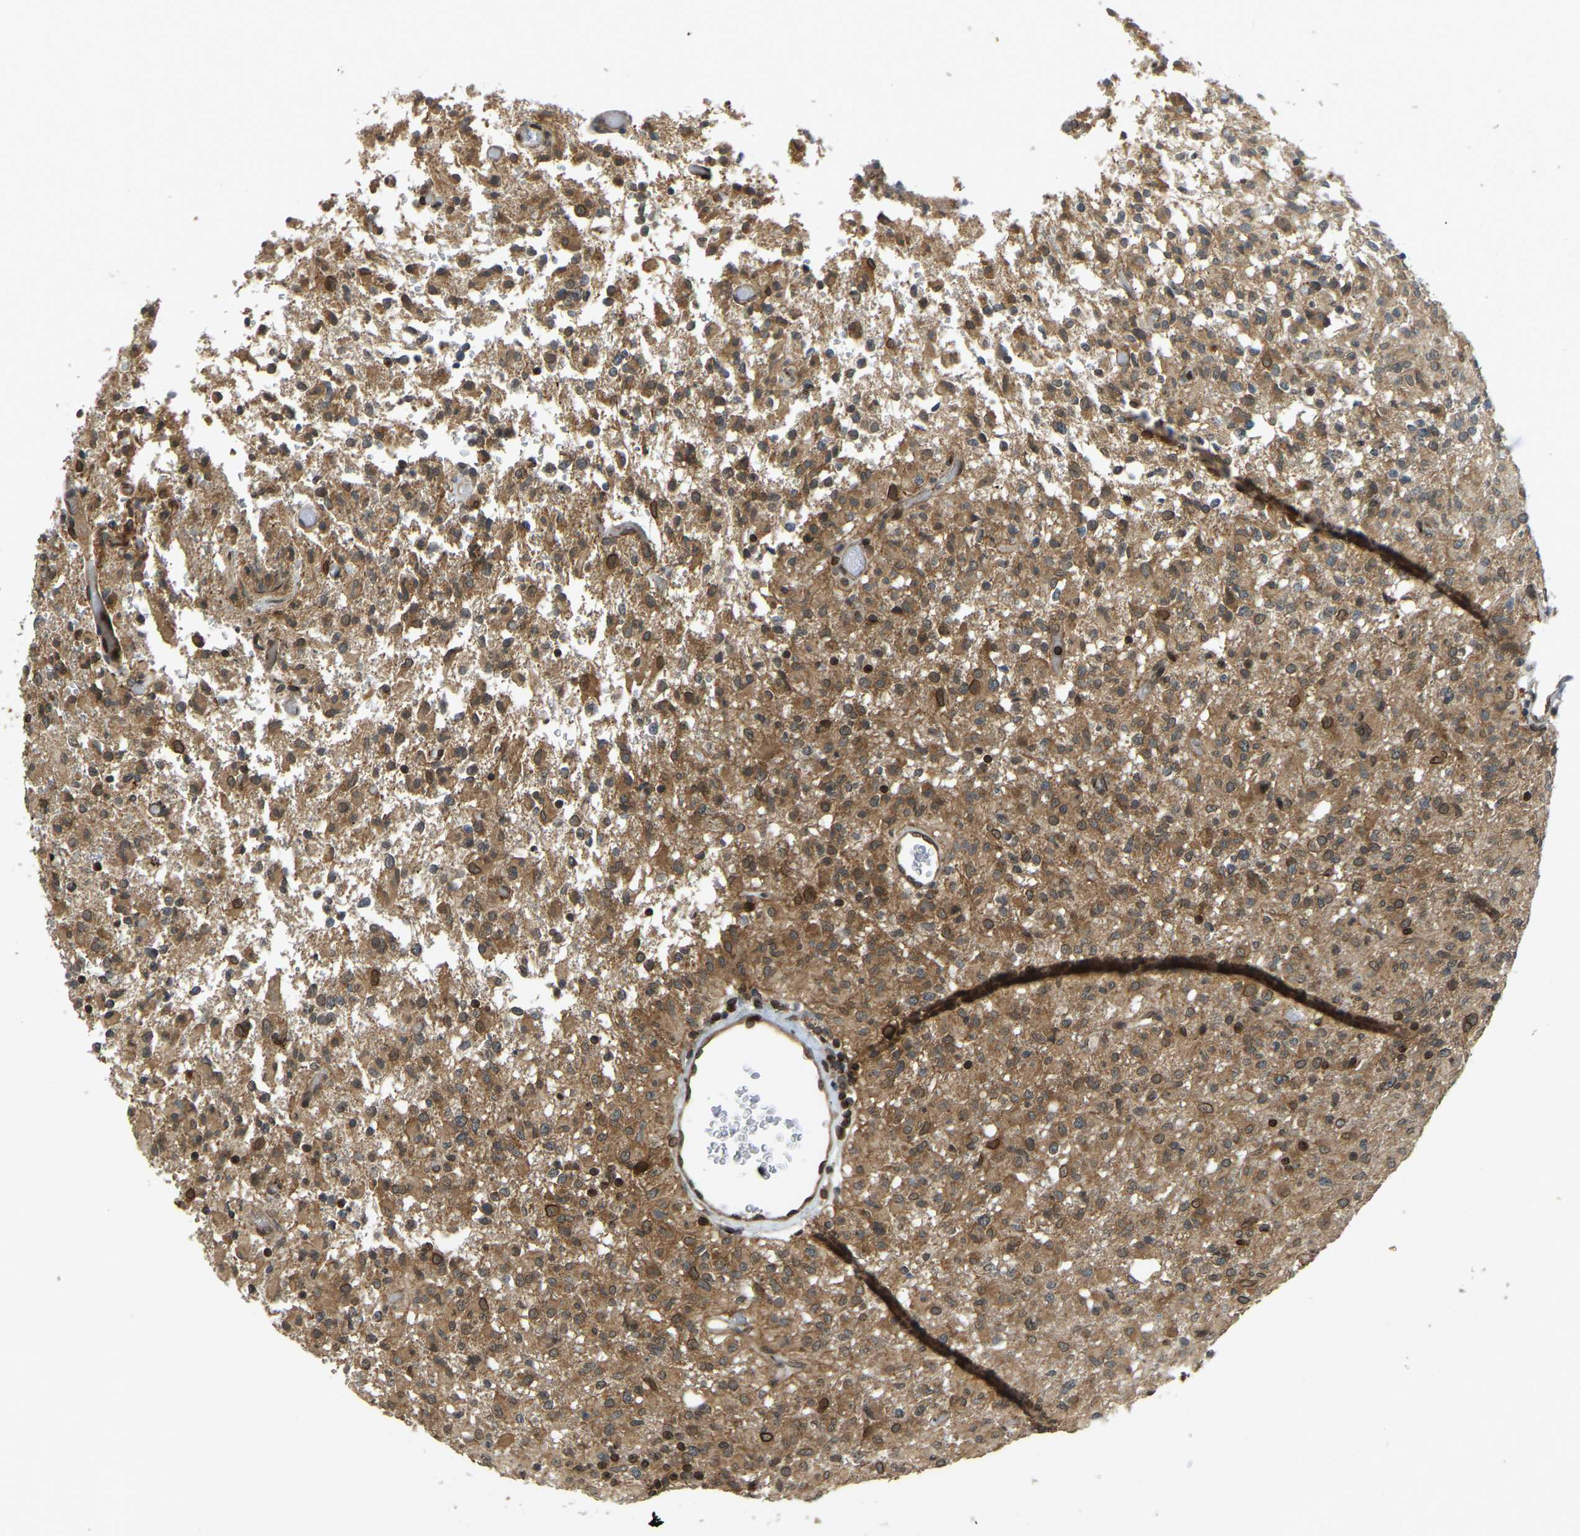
{"staining": {"intensity": "moderate", "quantity": ">75%", "location": "cytoplasmic/membranous,nuclear"}, "tissue": "glioma", "cell_type": "Tumor cells", "image_type": "cancer", "snomed": [{"axis": "morphology", "description": "Glioma, malignant, High grade"}, {"axis": "topography", "description": "Brain"}], "caption": "Immunohistochemistry (IHC) staining of malignant glioma (high-grade), which reveals medium levels of moderate cytoplasmic/membranous and nuclear expression in about >75% of tumor cells indicating moderate cytoplasmic/membranous and nuclear protein staining. The staining was performed using DAB (brown) for protein detection and nuclei were counterstained in hematoxylin (blue).", "gene": "SYNE1", "patient": {"sex": "female", "age": 57}}